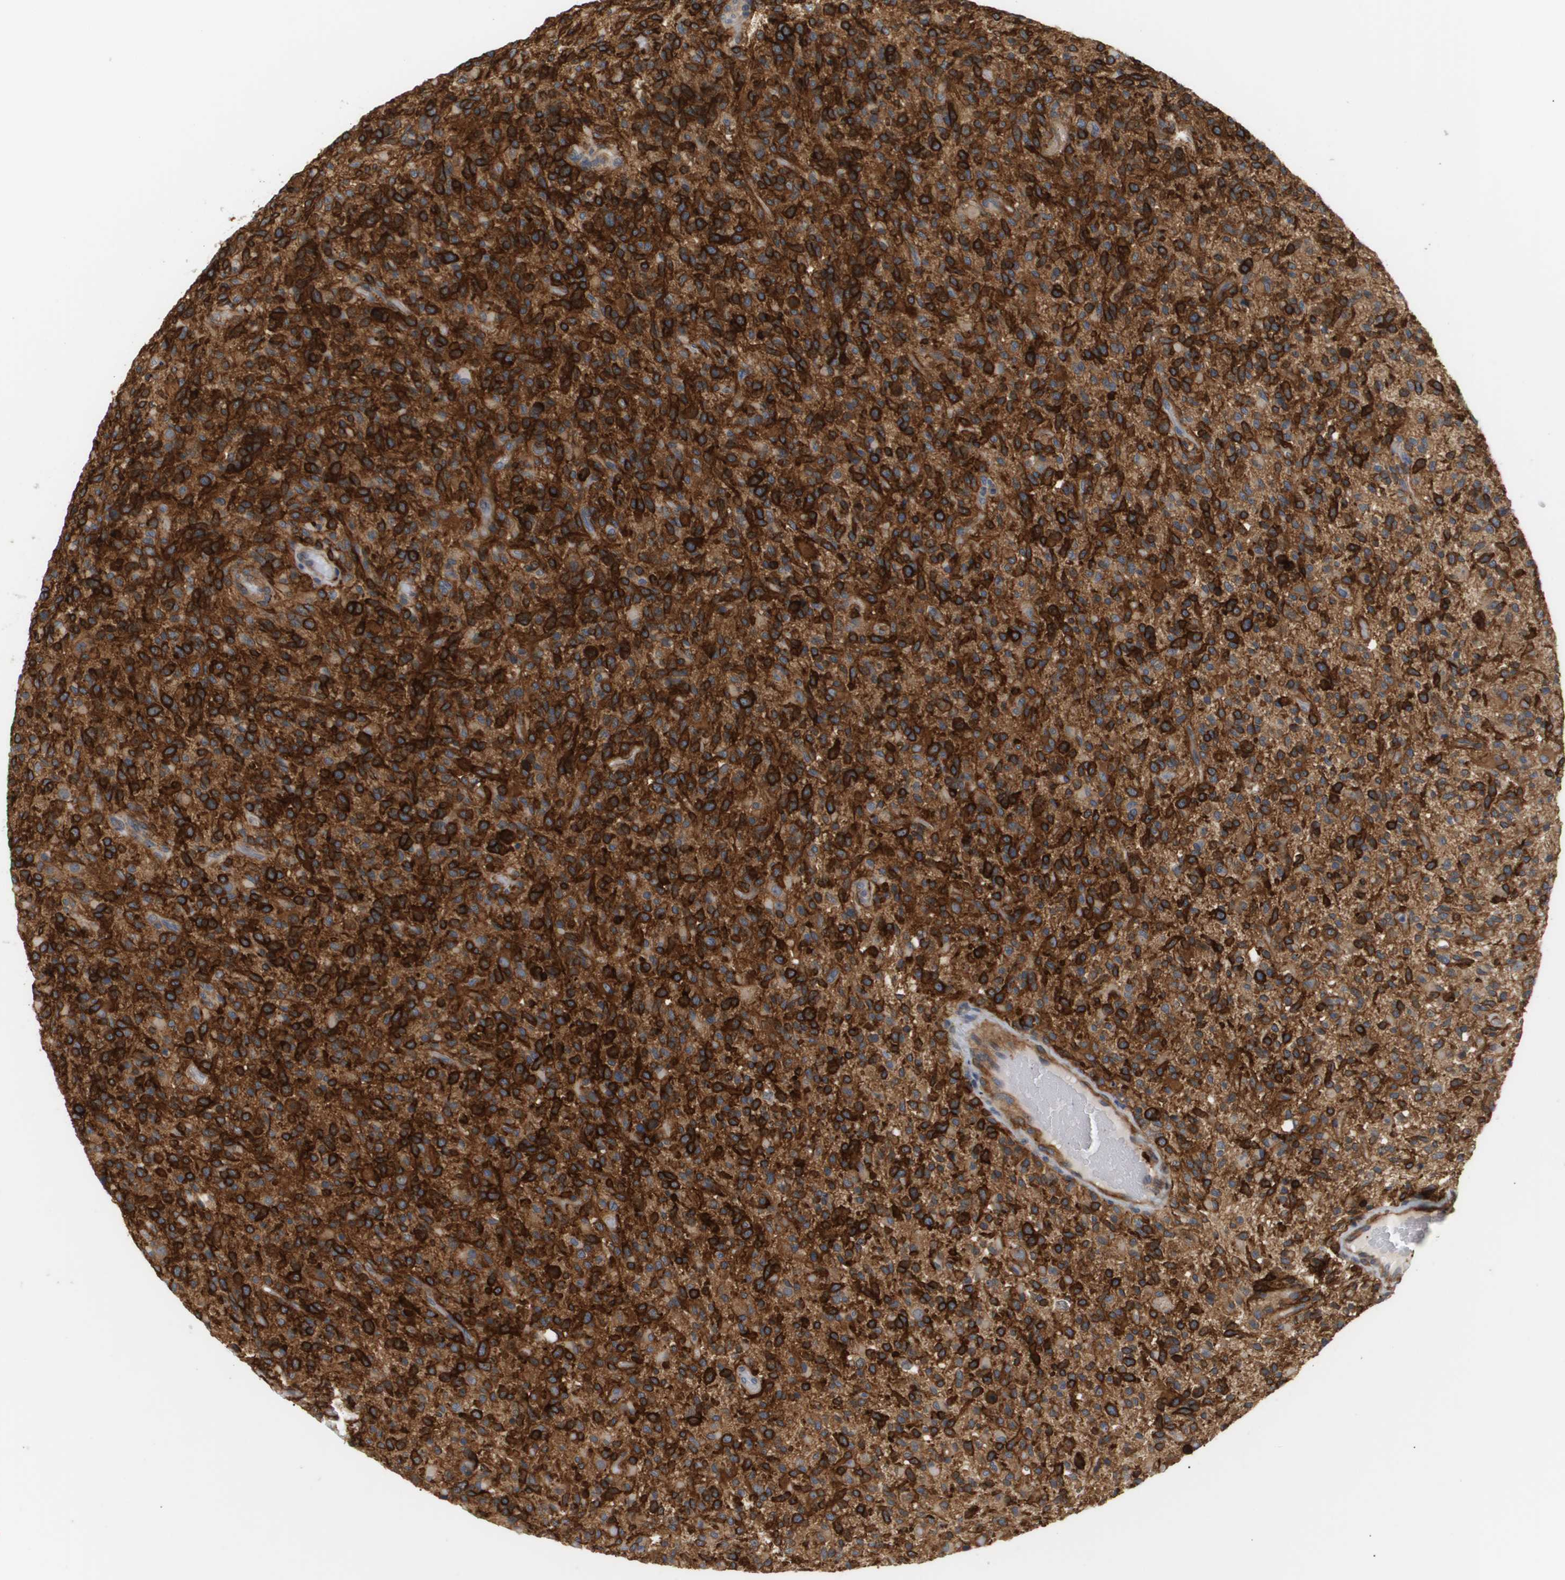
{"staining": {"intensity": "strong", "quantity": ">75%", "location": "cytoplasmic/membranous"}, "tissue": "glioma", "cell_type": "Tumor cells", "image_type": "cancer", "snomed": [{"axis": "morphology", "description": "Glioma, malignant, High grade"}, {"axis": "topography", "description": "Brain"}], "caption": "The histopathology image reveals immunohistochemical staining of glioma. There is strong cytoplasmic/membranous staining is identified in approximately >75% of tumor cells.", "gene": "CORO2B", "patient": {"sex": "male", "age": 71}}